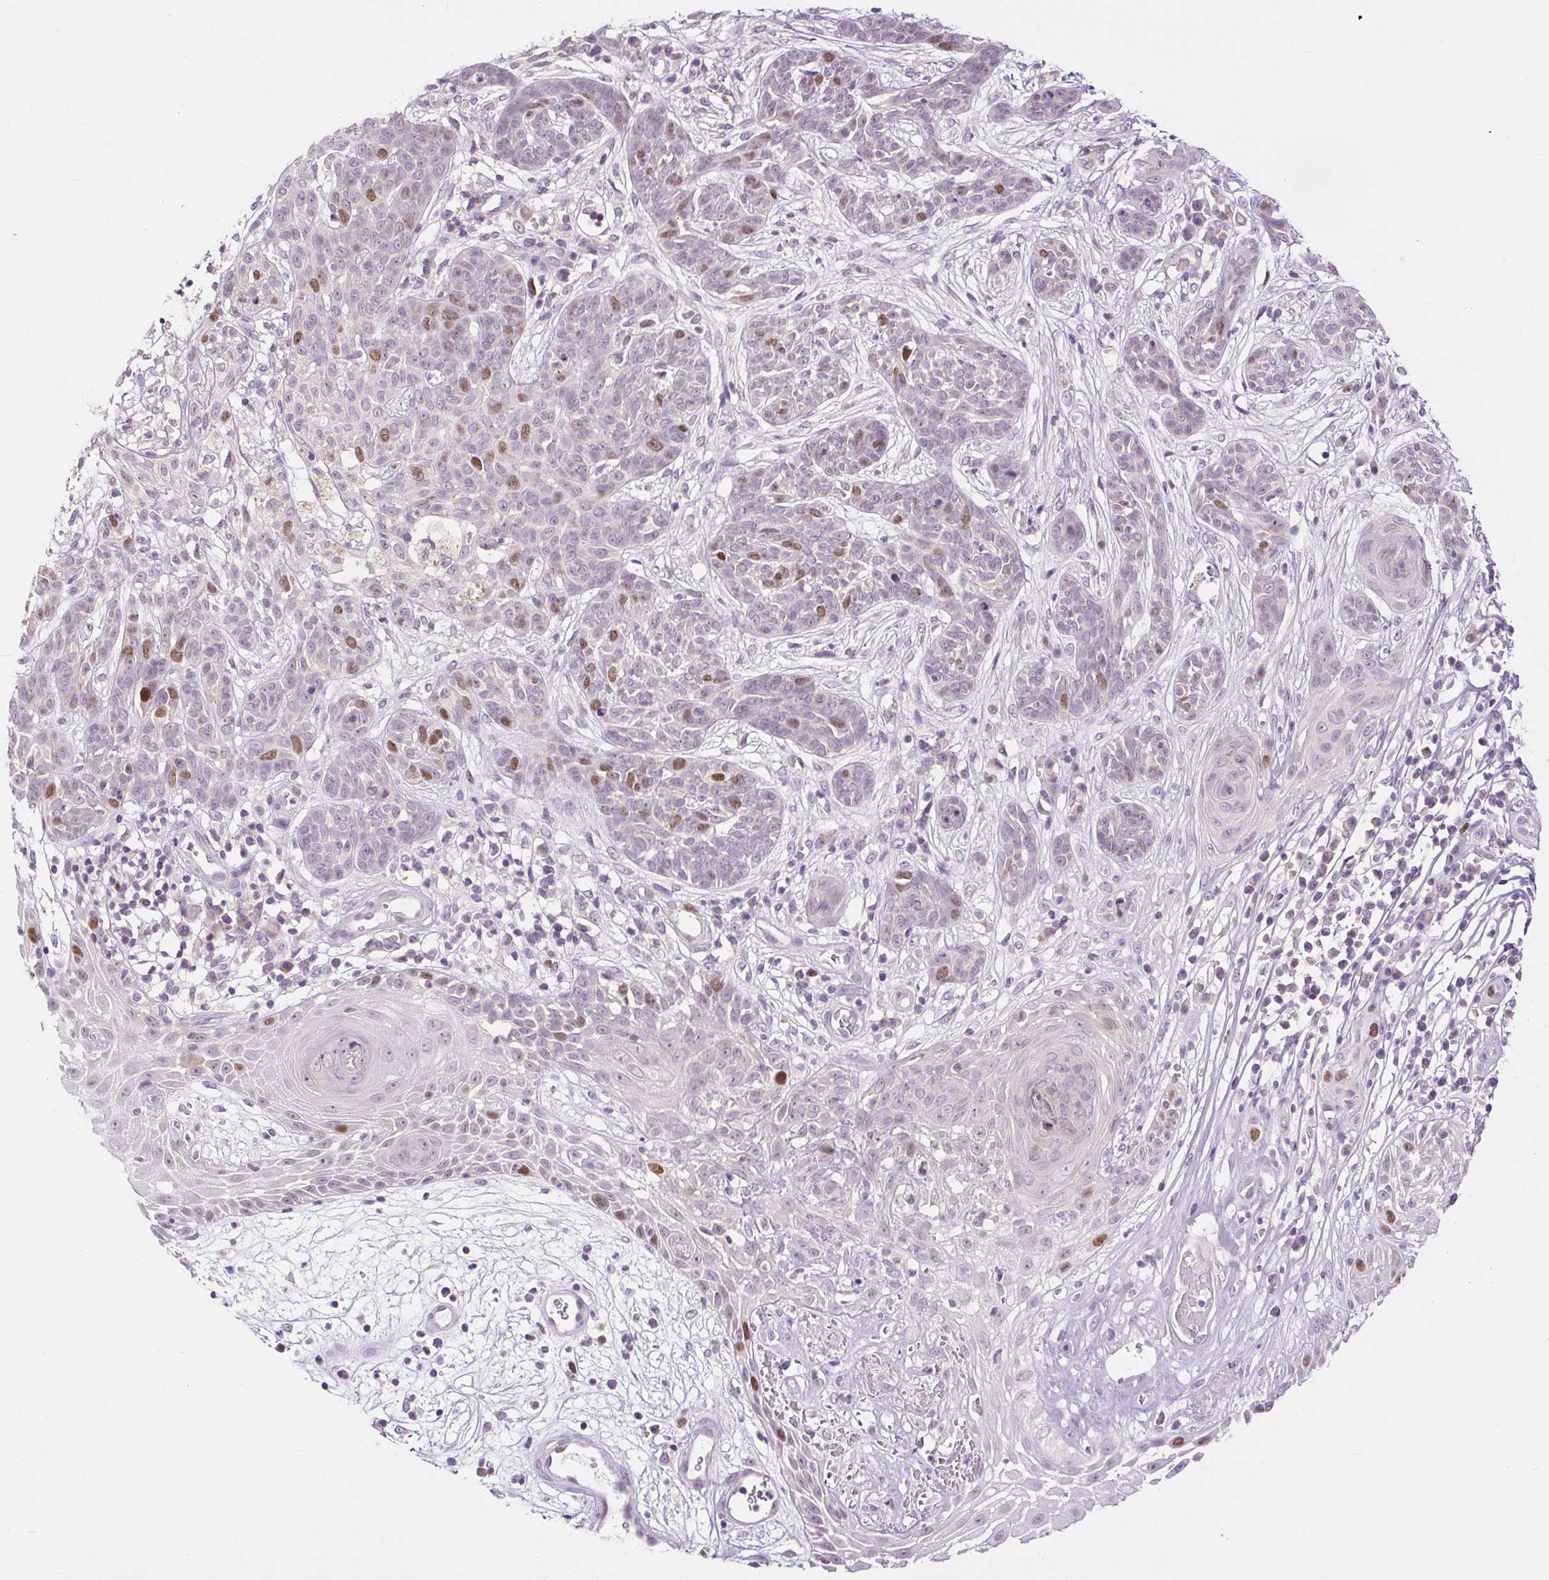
{"staining": {"intensity": "moderate", "quantity": "<25%", "location": "nuclear"}, "tissue": "skin cancer", "cell_type": "Tumor cells", "image_type": "cancer", "snomed": [{"axis": "morphology", "description": "Basal cell carcinoma"}, {"axis": "topography", "description": "Skin"}, {"axis": "topography", "description": "Skin, foot"}], "caption": "Protein expression analysis of skin basal cell carcinoma reveals moderate nuclear staining in approximately <25% of tumor cells. Nuclei are stained in blue.", "gene": "RACGAP1", "patient": {"sex": "female", "age": 86}}